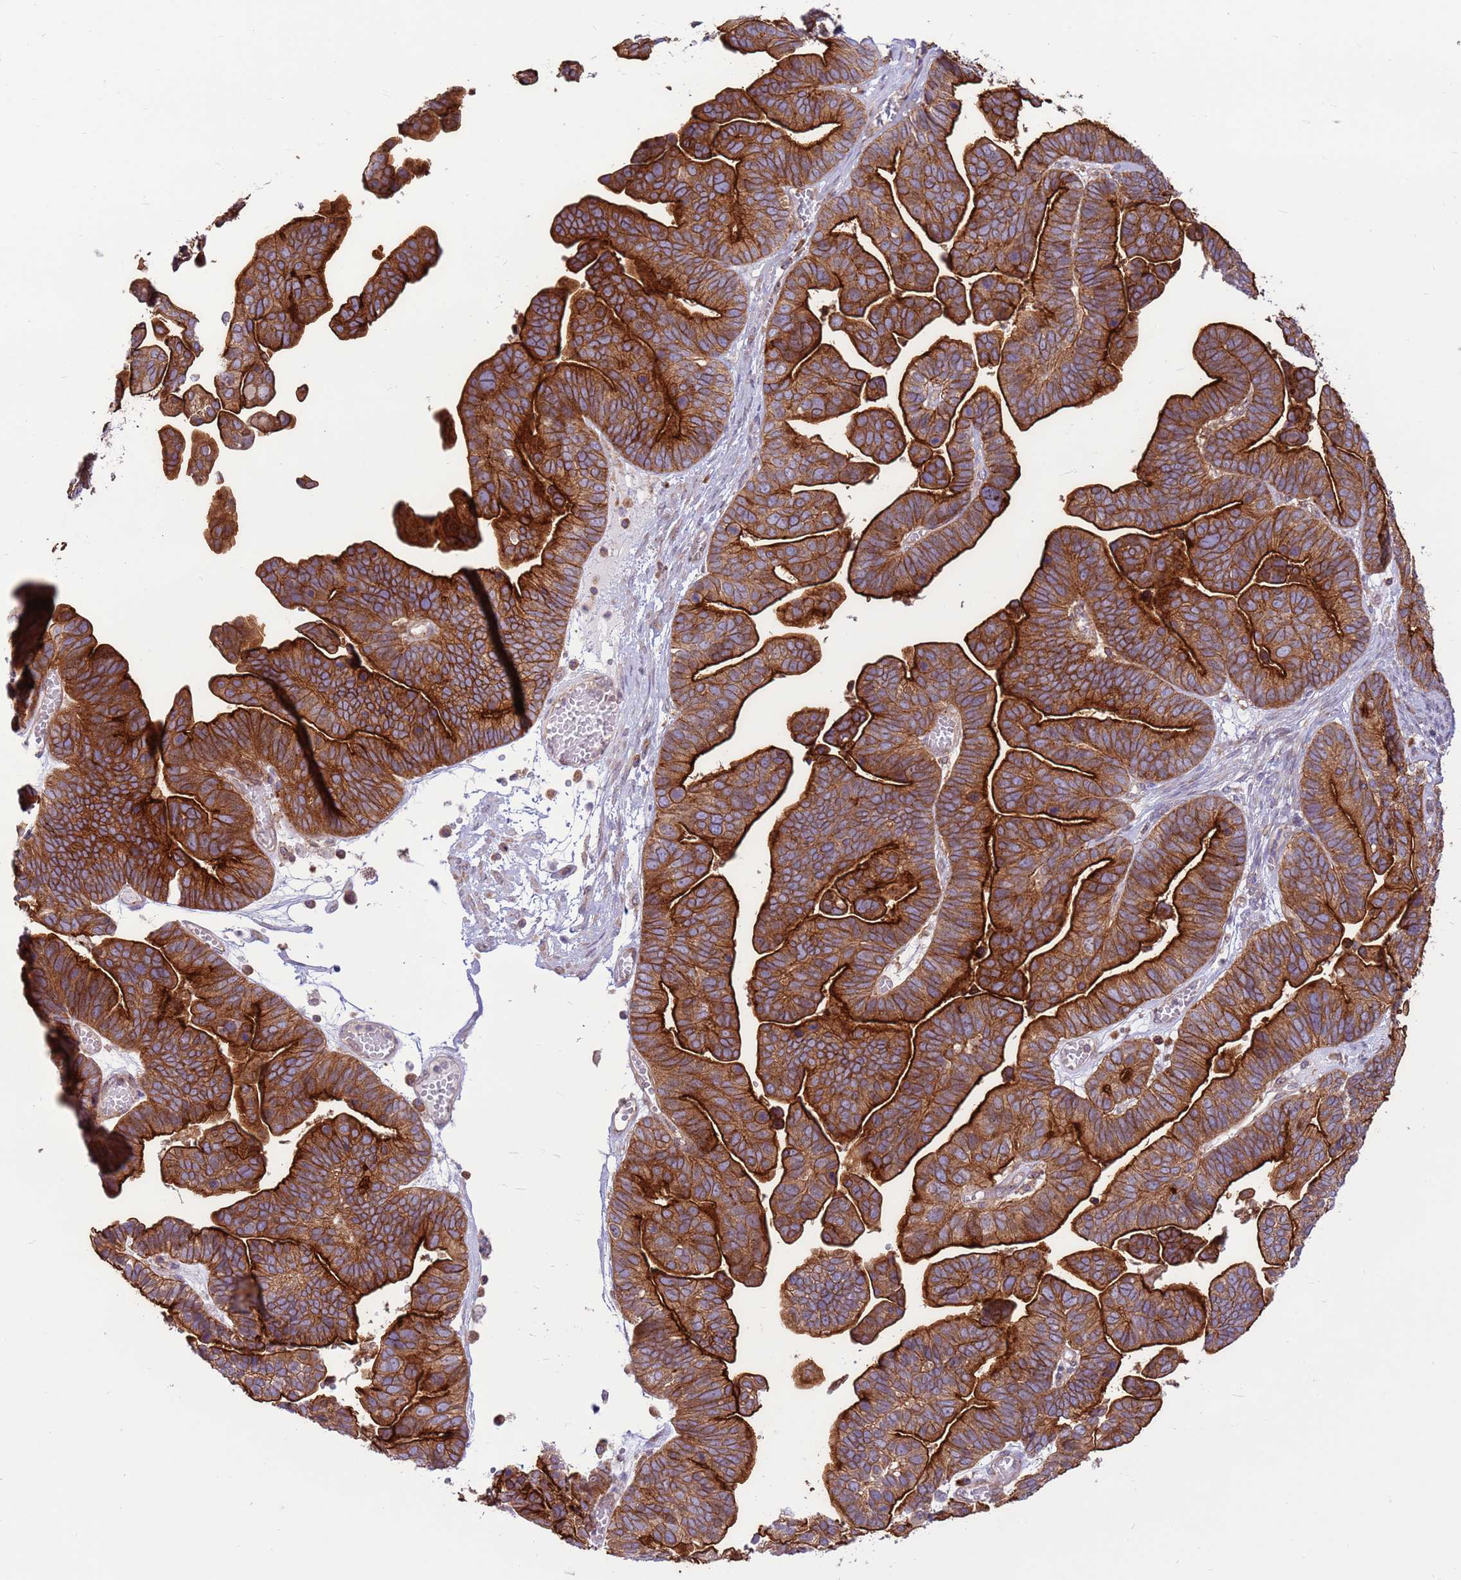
{"staining": {"intensity": "strong", "quantity": ">75%", "location": "cytoplasmic/membranous"}, "tissue": "ovarian cancer", "cell_type": "Tumor cells", "image_type": "cancer", "snomed": [{"axis": "morphology", "description": "Cystadenocarcinoma, serous, NOS"}, {"axis": "topography", "description": "Ovary"}], "caption": "This histopathology image demonstrates ovarian serous cystadenocarcinoma stained with immunohistochemistry to label a protein in brown. The cytoplasmic/membranous of tumor cells show strong positivity for the protein. Nuclei are counter-stained blue.", "gene": "DDX19B", "patient": {"sex": "female", "age": 56}}